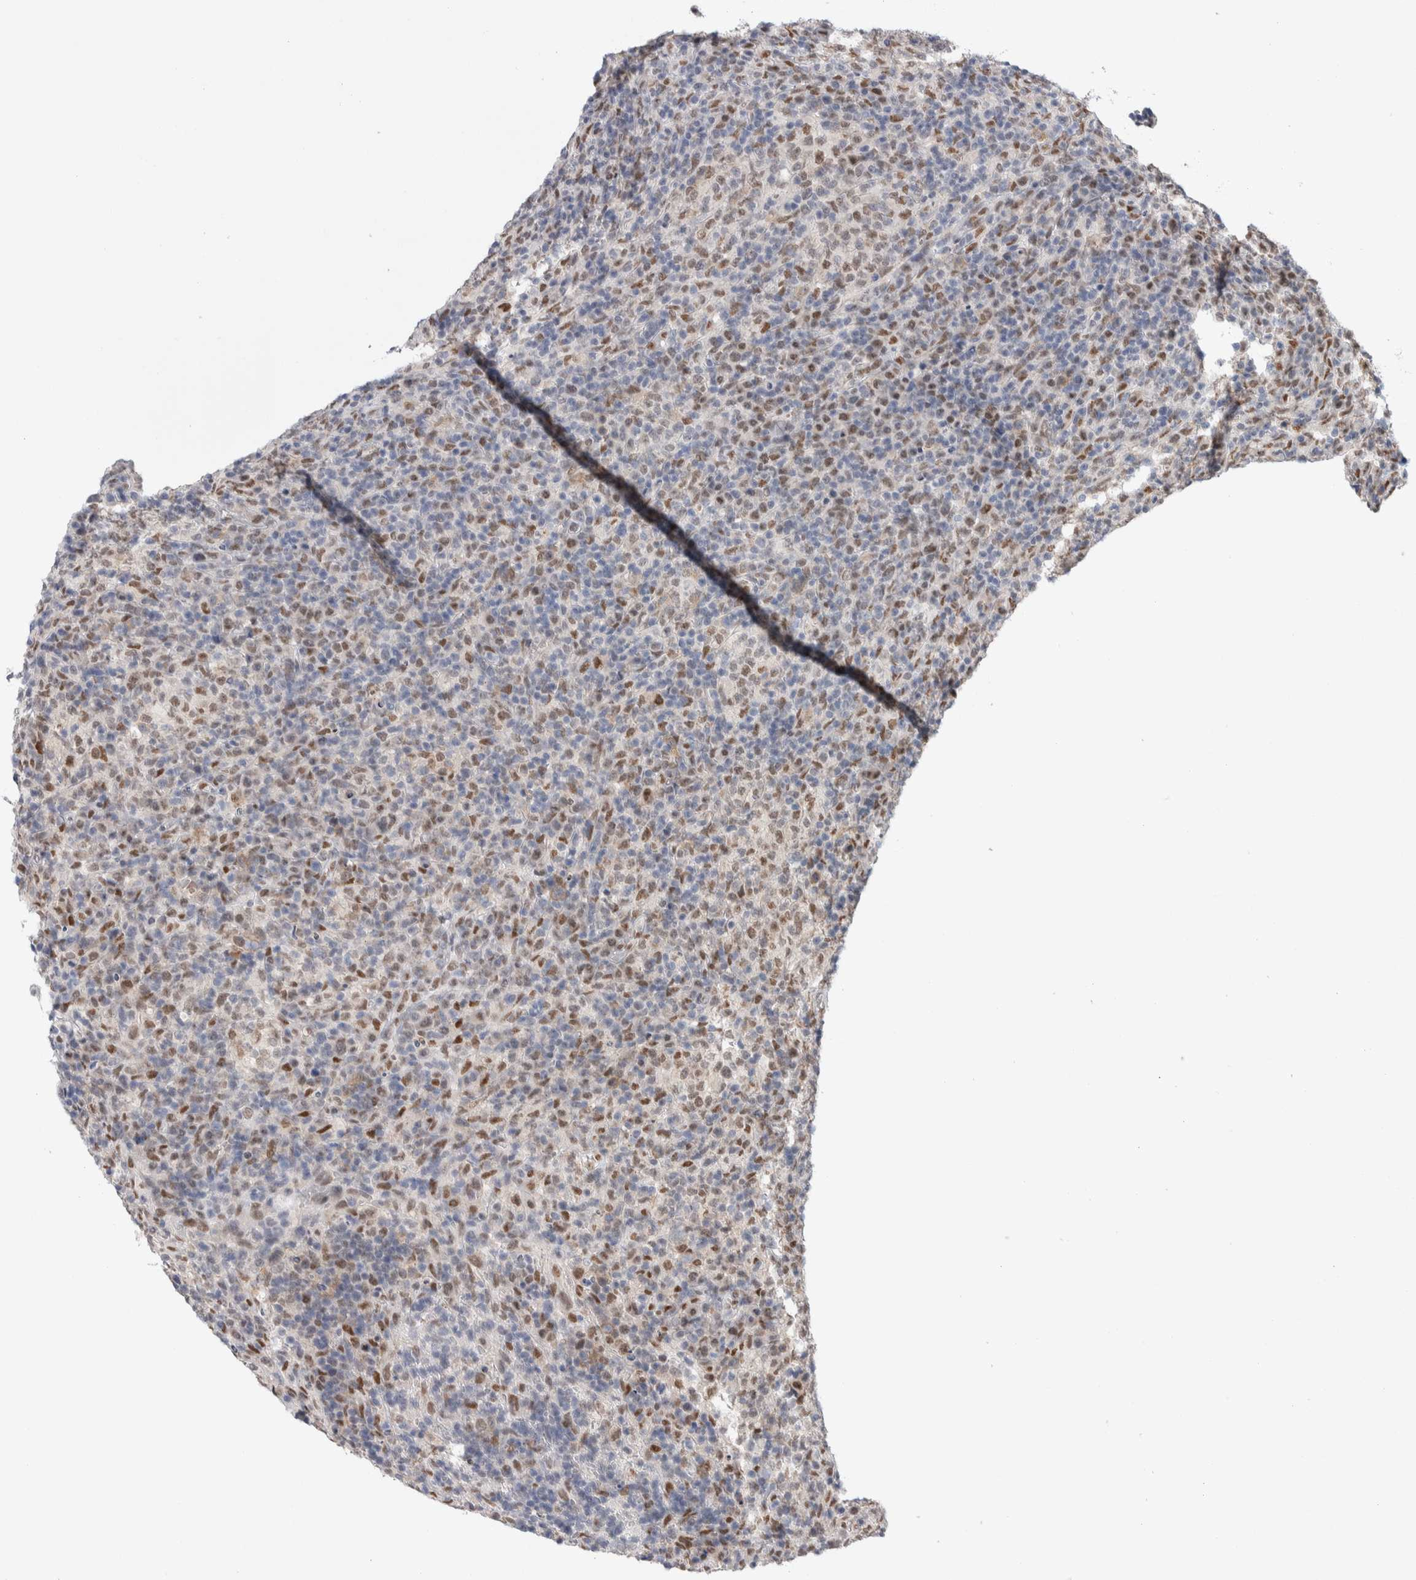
{"staining": {"intensity": "weak", "quantity": "25%-75%", "location": "nuclear"}, "tissue": "lymphoma", "cell_type": "Tumor cells", "image_type": "cancer", "snomed": [{"axis": "morphology", "description": "Malignant lymphoma, non-Hodgkin's type, High grade"}, {"axis": "topography", "description": "Lymph node"}], "caption": "The micrograph displays immunohistochemical staining of lymphoma. There is weak nuclear expression is identified in approximately 25%-75% of tumor cells.", "gene": "PRMT1", "patient": {"sex": "female", "age": 76}}